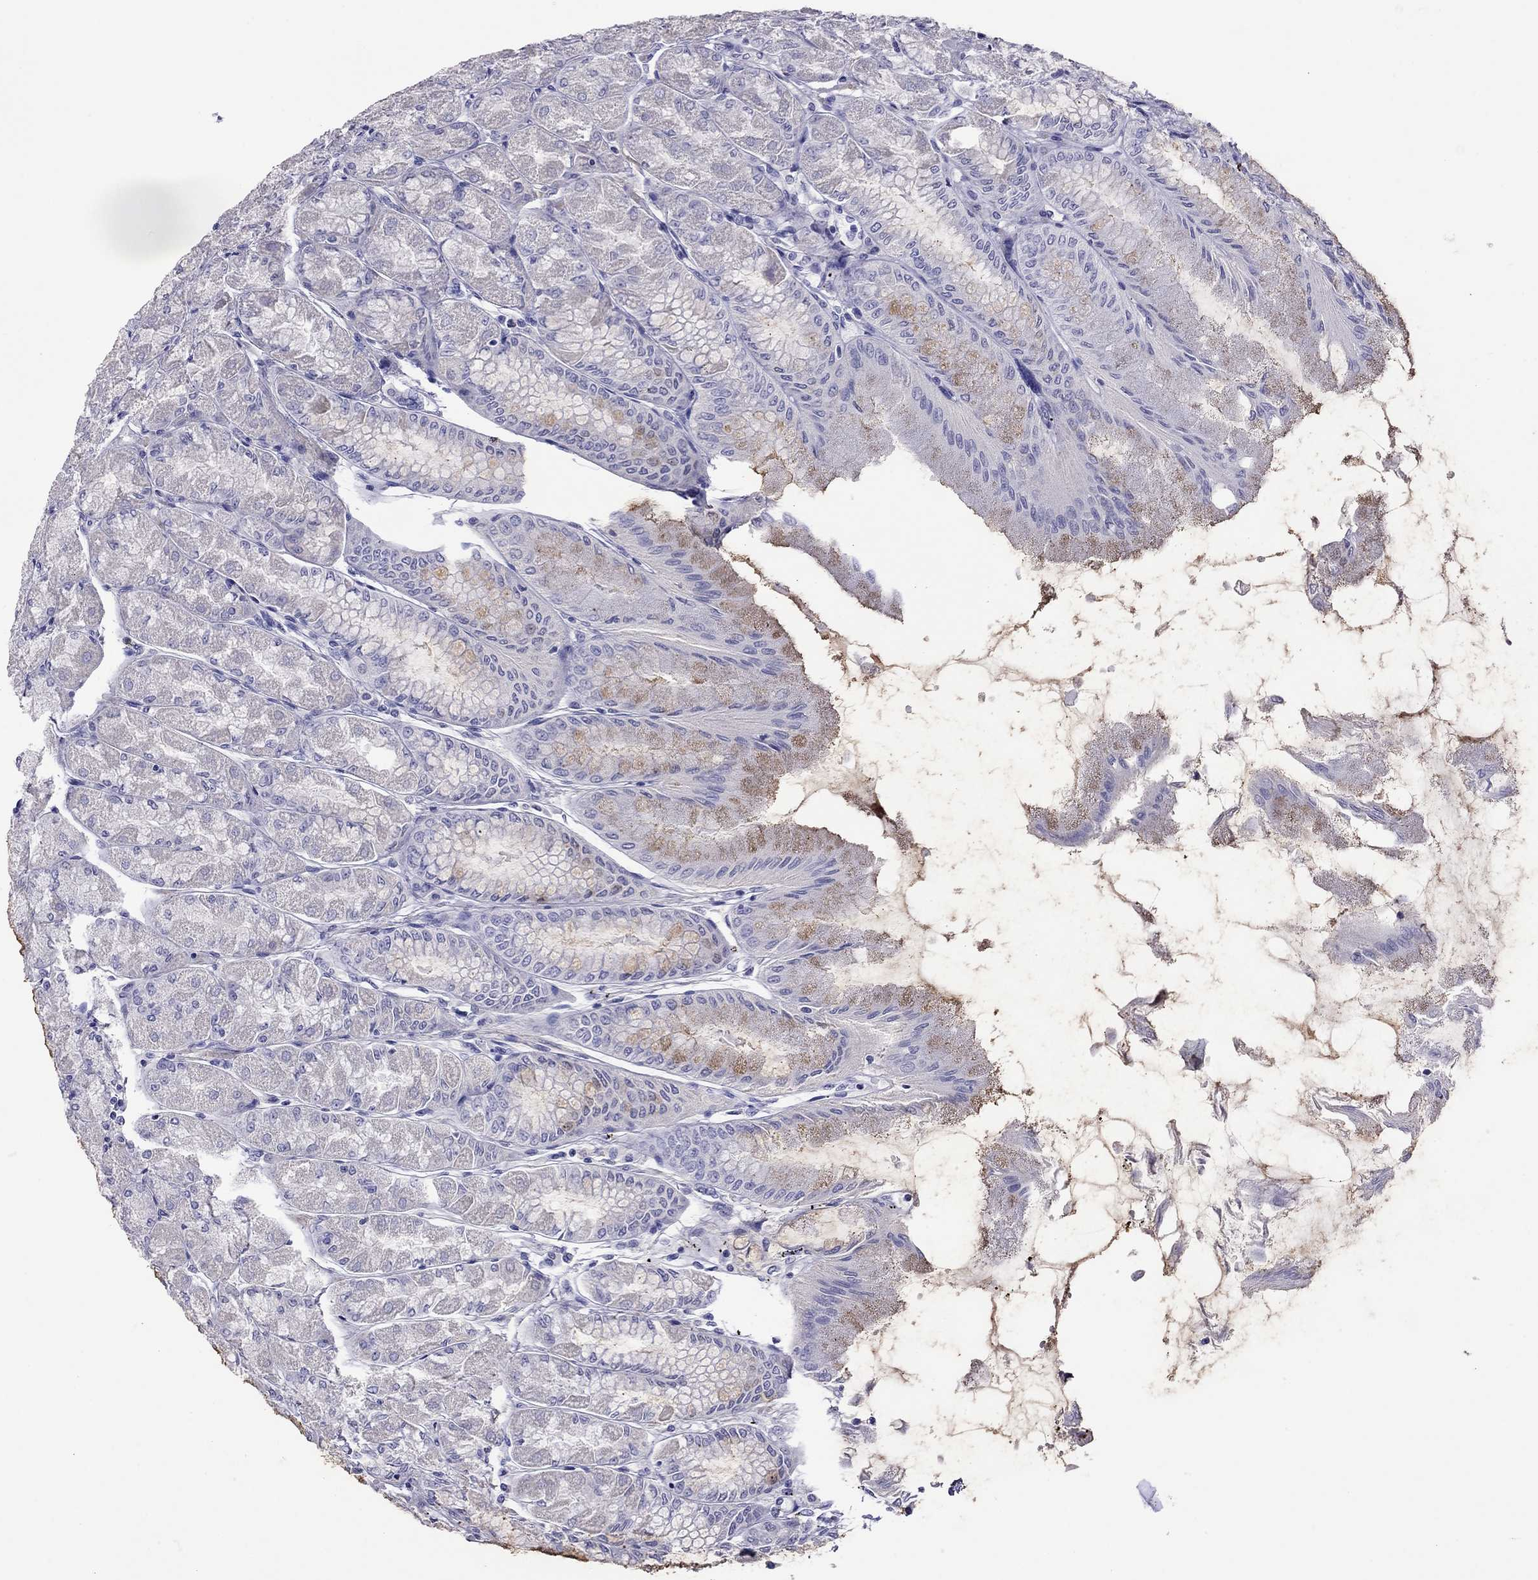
{"staining": {"intensity": "moderate", "quantity": "<25%", "location": "cytoplasmic/membranous"}, "tissue": "stomach", "cell_type": "Glandular cells", "image_type": "normal", "snomed": [{"axis": "morphology", "description": "Normal tissue, NOS"}, {"axis": "topography", "description": "Stomach, upper"}], "caption": "Stomach stained with a protein marker reveals moderate staining in glandular cells.", "gene": "KIAA2012", "patient": {"sex": "male", "age": 60}}